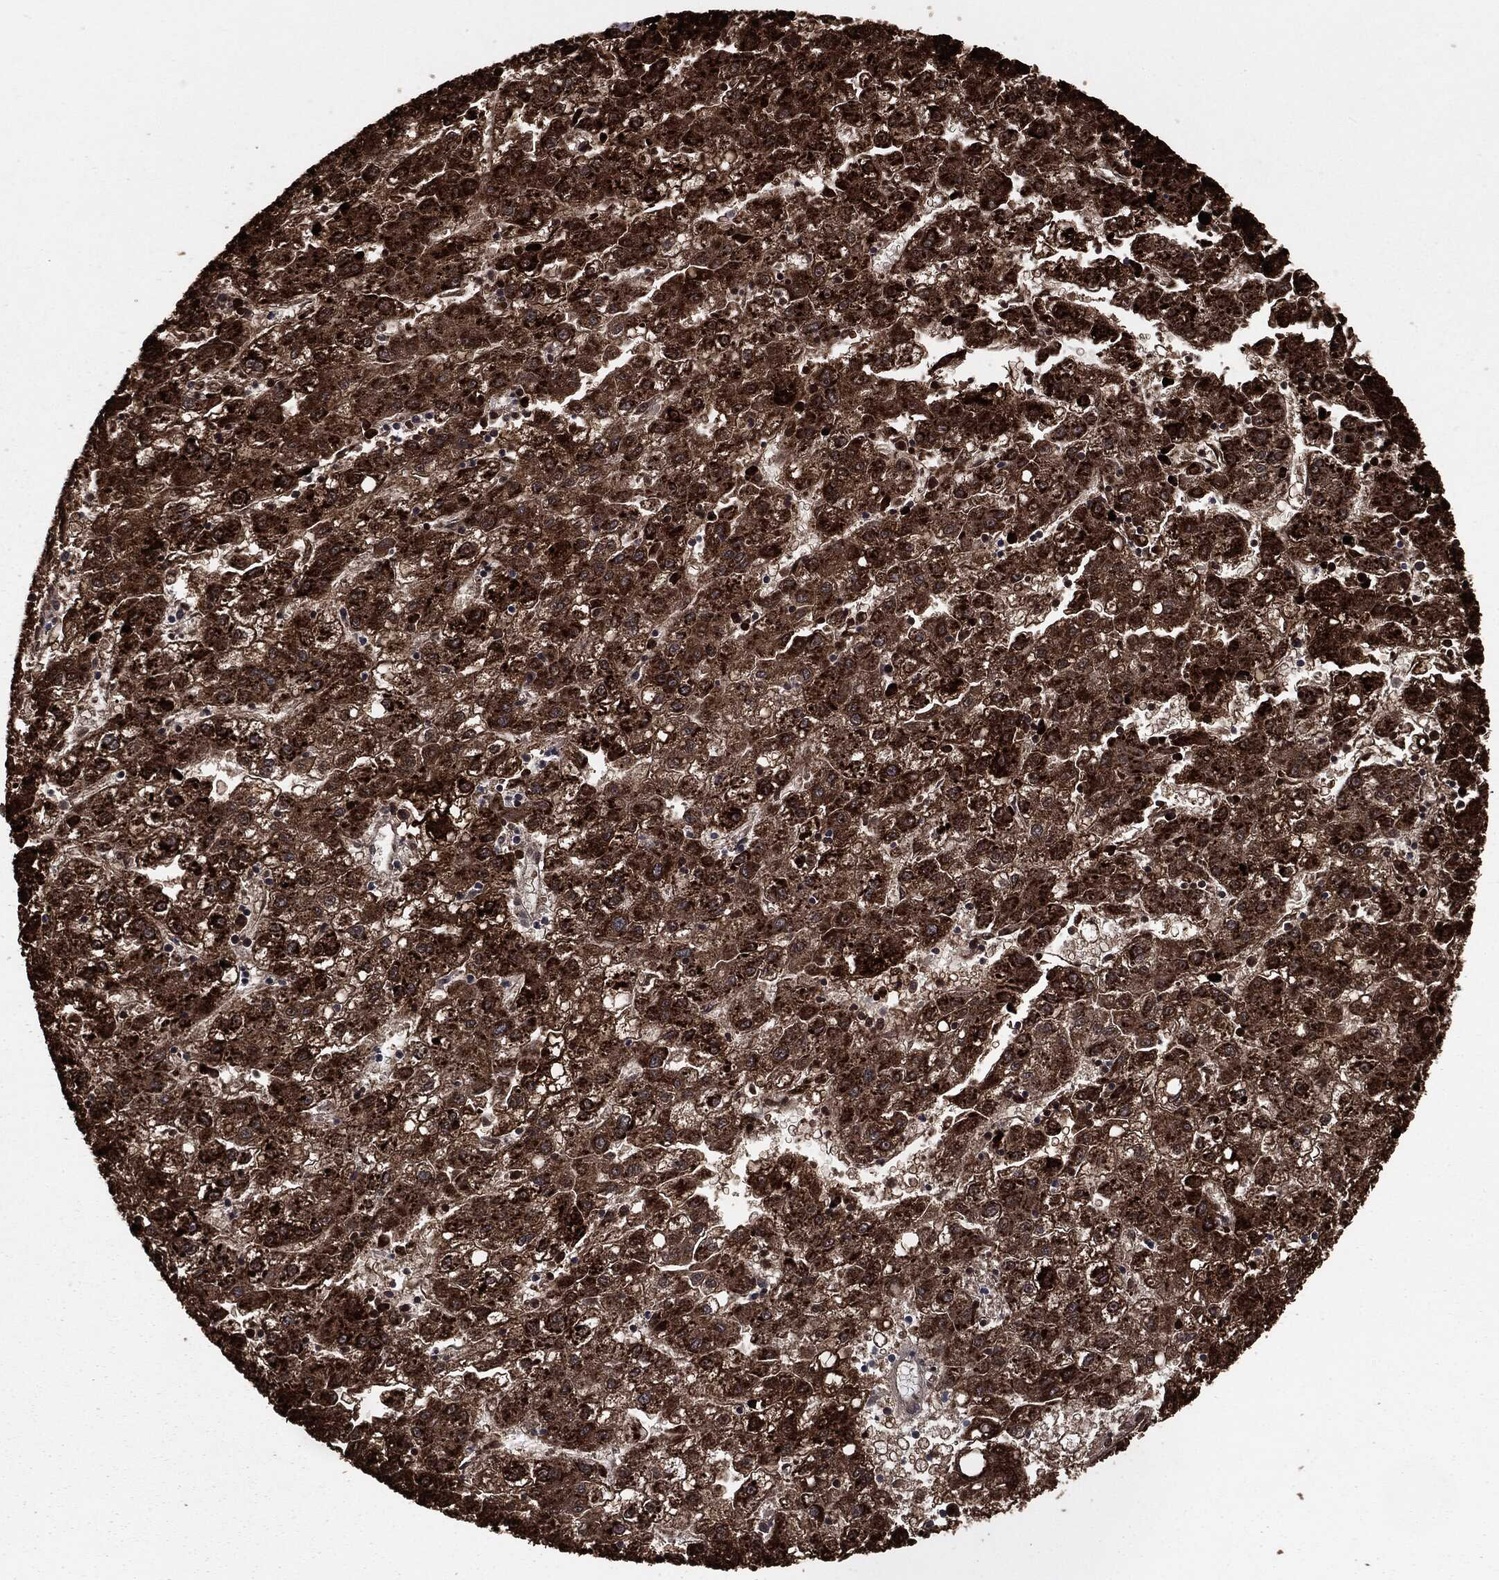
{"staining": {"intensity": "strong", "quantity": ">75%", "location": "cytoplasmic/membranous,nuclear"}, "tissue": "liver cancer", "cell_type": "Tumor cells", "image_type": "cancer", "snomed": [{"axis": "morphology", "description": "Carcinoma, Hepatocellular, NOS"}, {"axis": "topography", "description": "Liver"}], "caption": "Human liver cancer stained with a protein marker demonstrates strong staining in tumor cells.", "gene": "DVL2", "patient": {"sex": "male", "age": 72}}